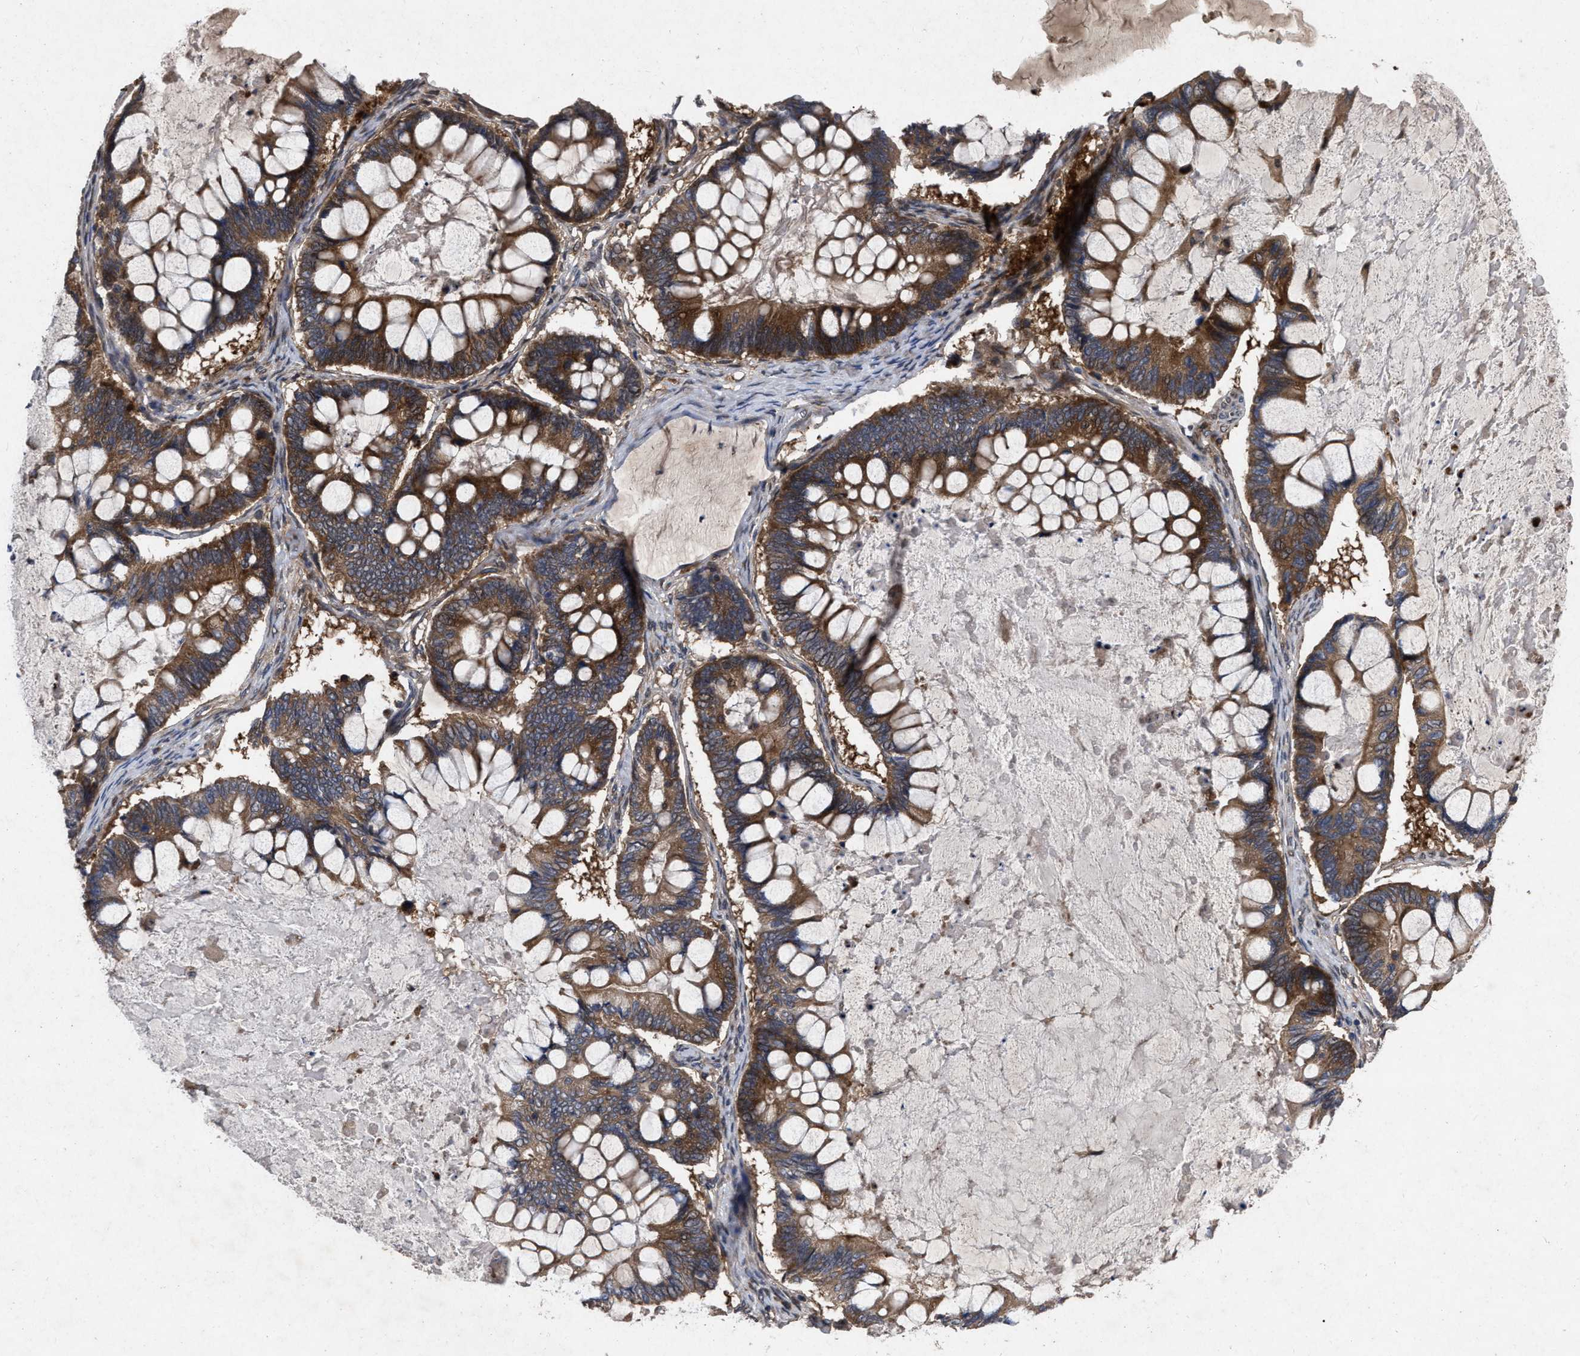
{"staining": {"intensity": "moderate", "quantity": ">75%", "location": "cytoplasmic/membranous"}, "tissue": "ovarian cancer", "cell_type": "Tumor cells", "image_type": "cancer", "snomed": [{"axis": "morphology", "description": "Cystadenocarcinoma, mucinous, NOS"}, {"axis": "topography", "description": "Ovary"}], "caption": "This image reveals immunohistochemistry (IHC) staining of human ovarian cancer, with medium moderate cytoplasmic/membranous expression in about >75% of tumor cells.", "gene": "CDKN2C", "patient": {"sex": "female", "age": 61}}